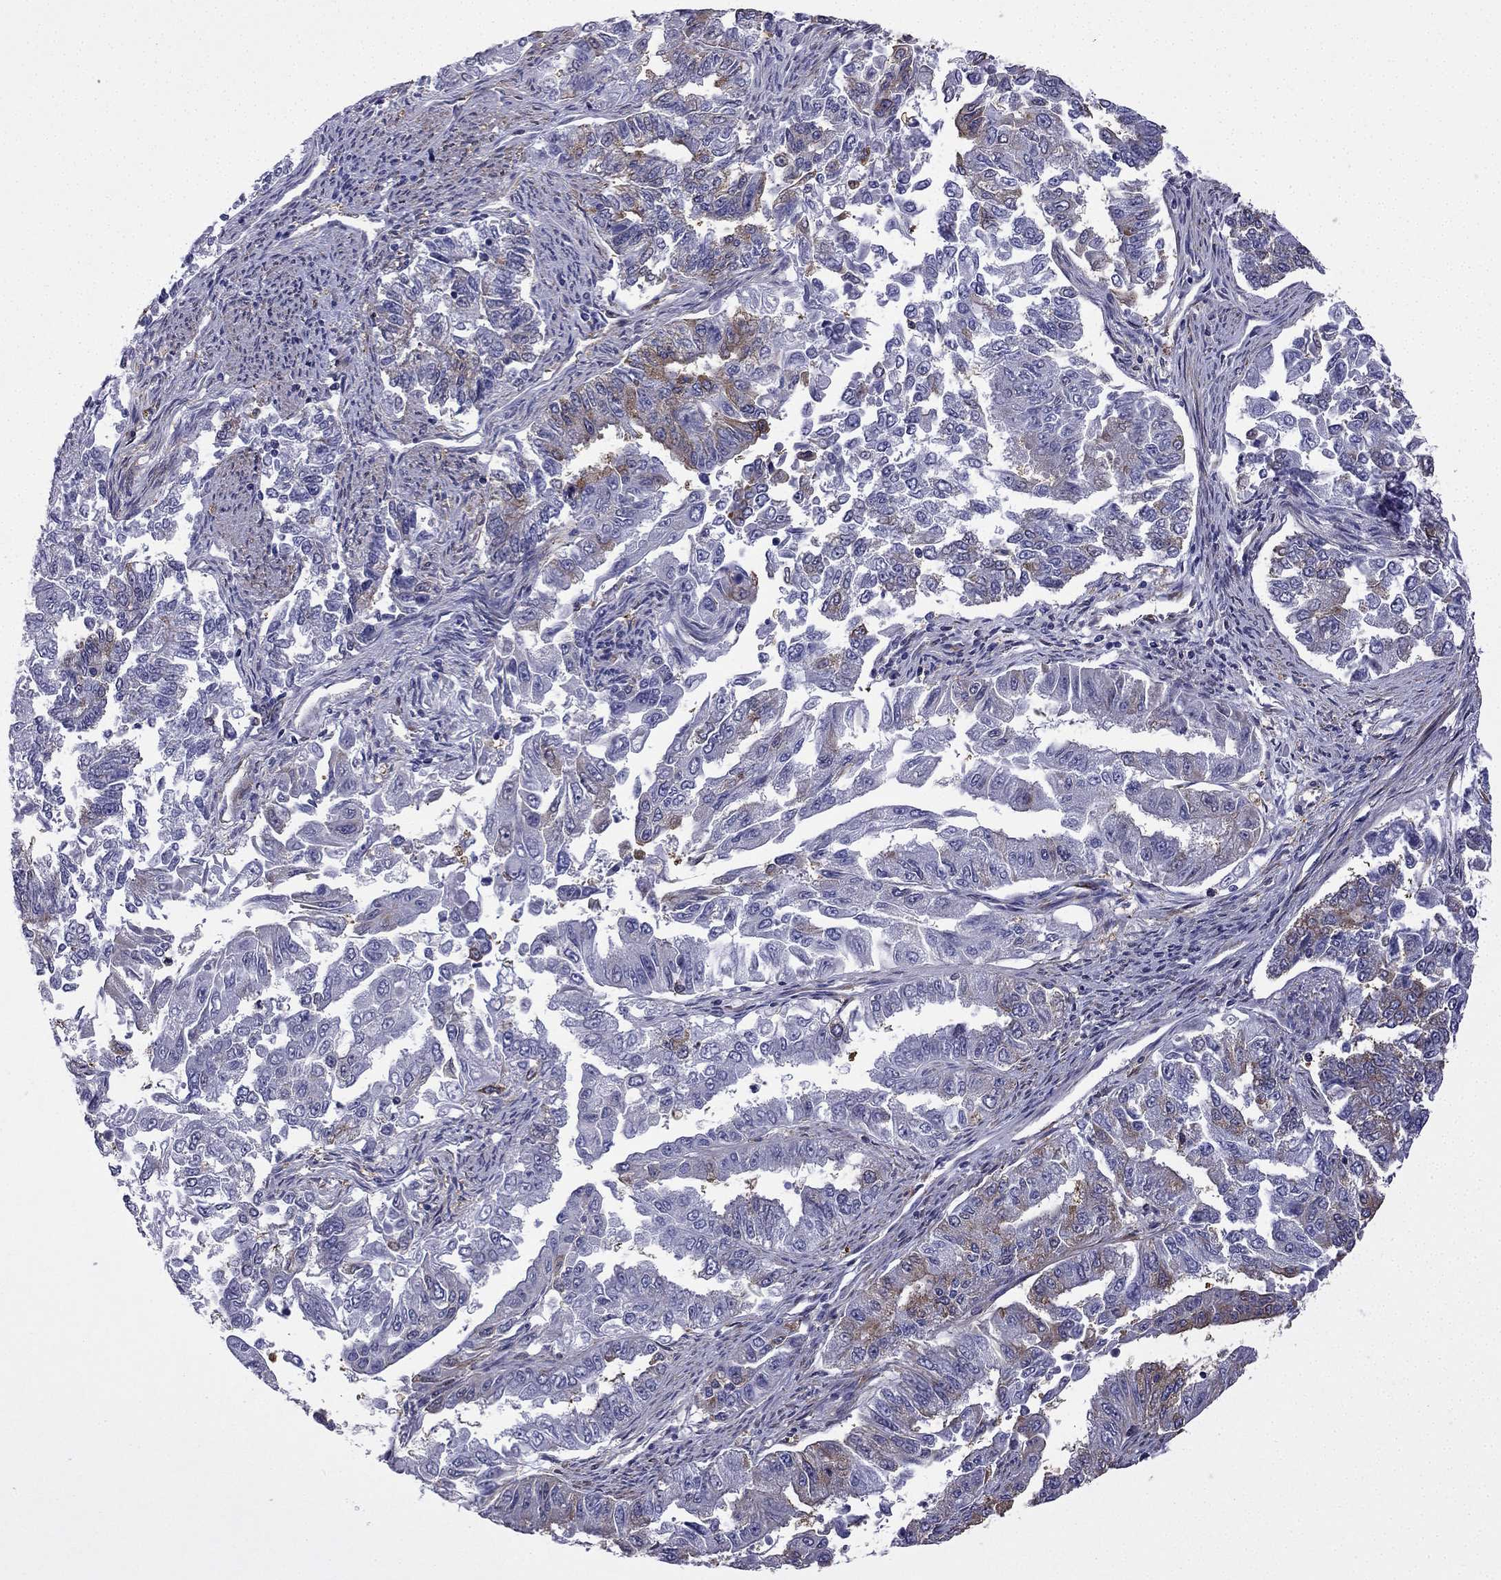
{"staining": {"intensity": "moderate", "quantity": "<25%", "location": "cytoplasmic/membranous"}, "tissue": "endometrial cancer", "cell_type": "Tumor cells", "image_type": "cancer", "snomed": [{"axis": "morphology", "description": "Adenocarcinoma, NOS"}, {"axis": "topography", "description": "Uterus"}], "caption": "High-magnification brightfield microscopy of endometrial cancer (adenocarcinoma) stained with DAB (brown) and counterstained with hematoxylin (blue). tumor cells exhibit moderate cytoplasmic/membranous expression is appreciated in about<25% of cells.", "gene": "MAP4", "patient": {"sex": "female", "age": 59}}